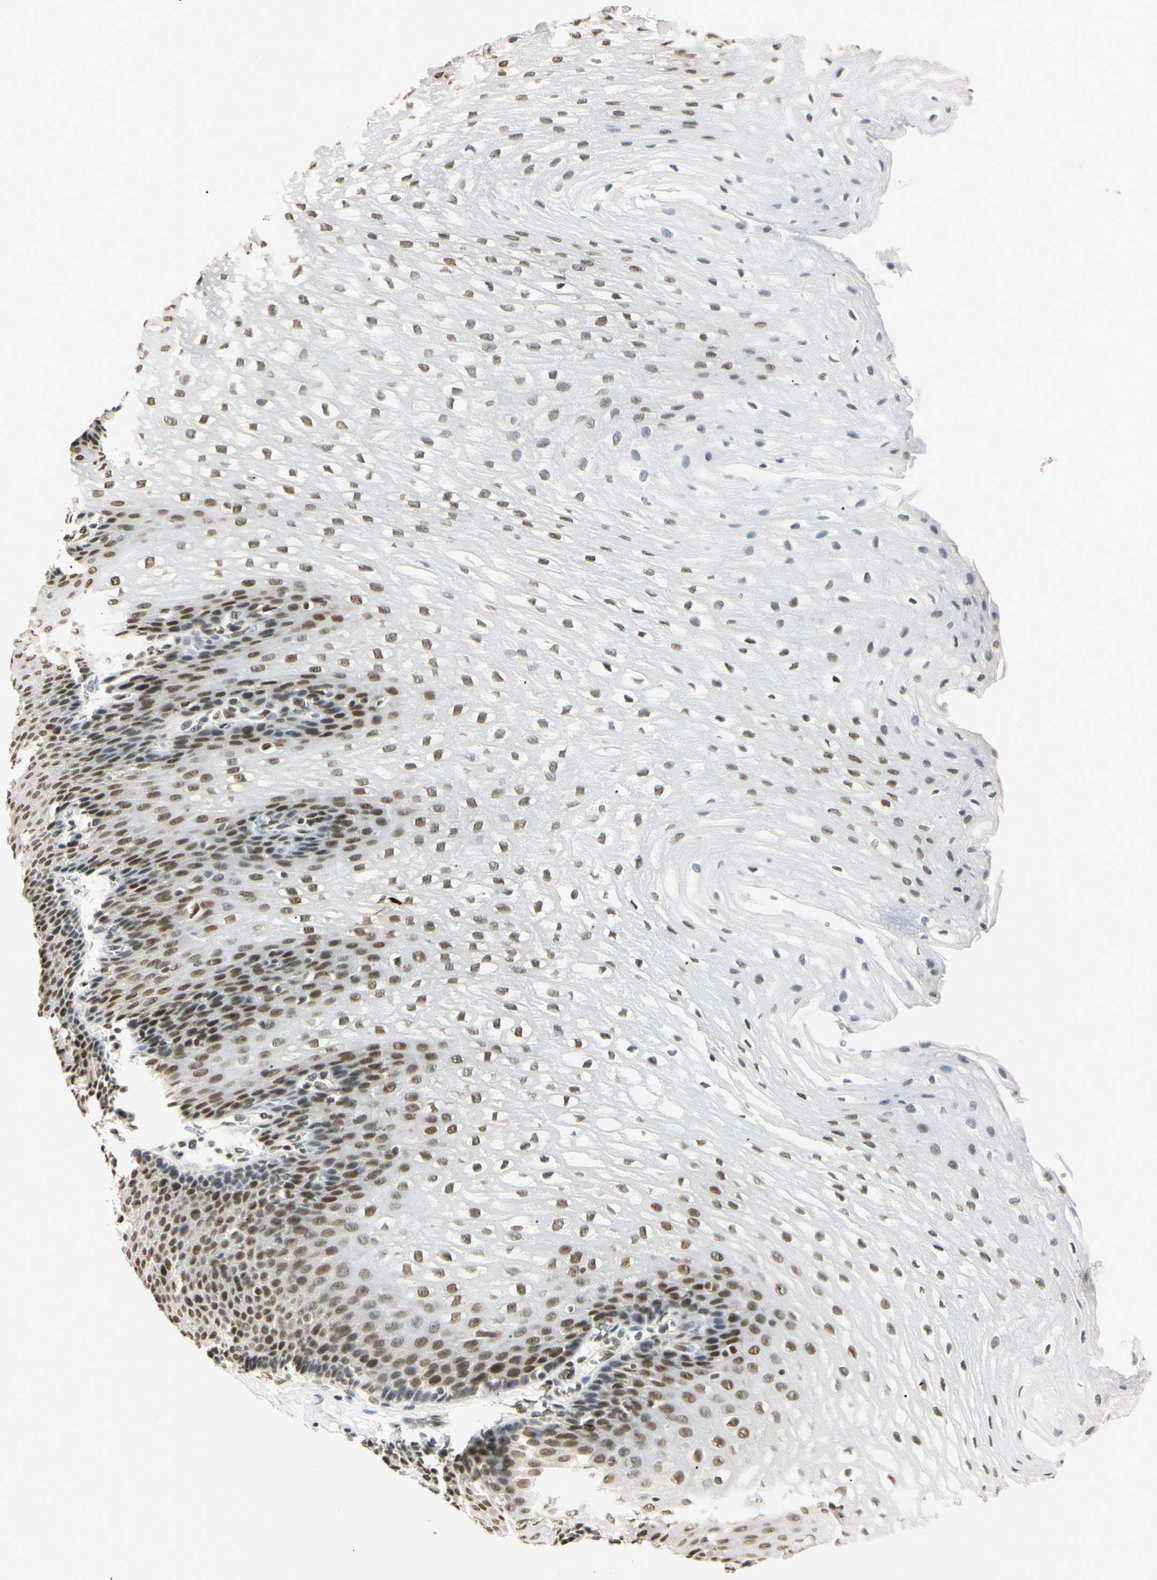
{"staining": {"intensity": "strong", "quantity": ">75%", "location": "nuclear"}, "tissue": "esophagus", "cell_type": "Squamous epithelial cells", "image_type": "normal", "snomed": [{"axis": "morphology", "description": "Normal tissue, NOS"}, {"axis": "topography", "description": "Esophagus"}], "caption": "Squamous epithelial cells show high levels of strong nuclear staining in about >75% of cells in unremarkable human esophagus.", "gene": "SMARCA5", "patient": {"sex": "male", "age": 48}}